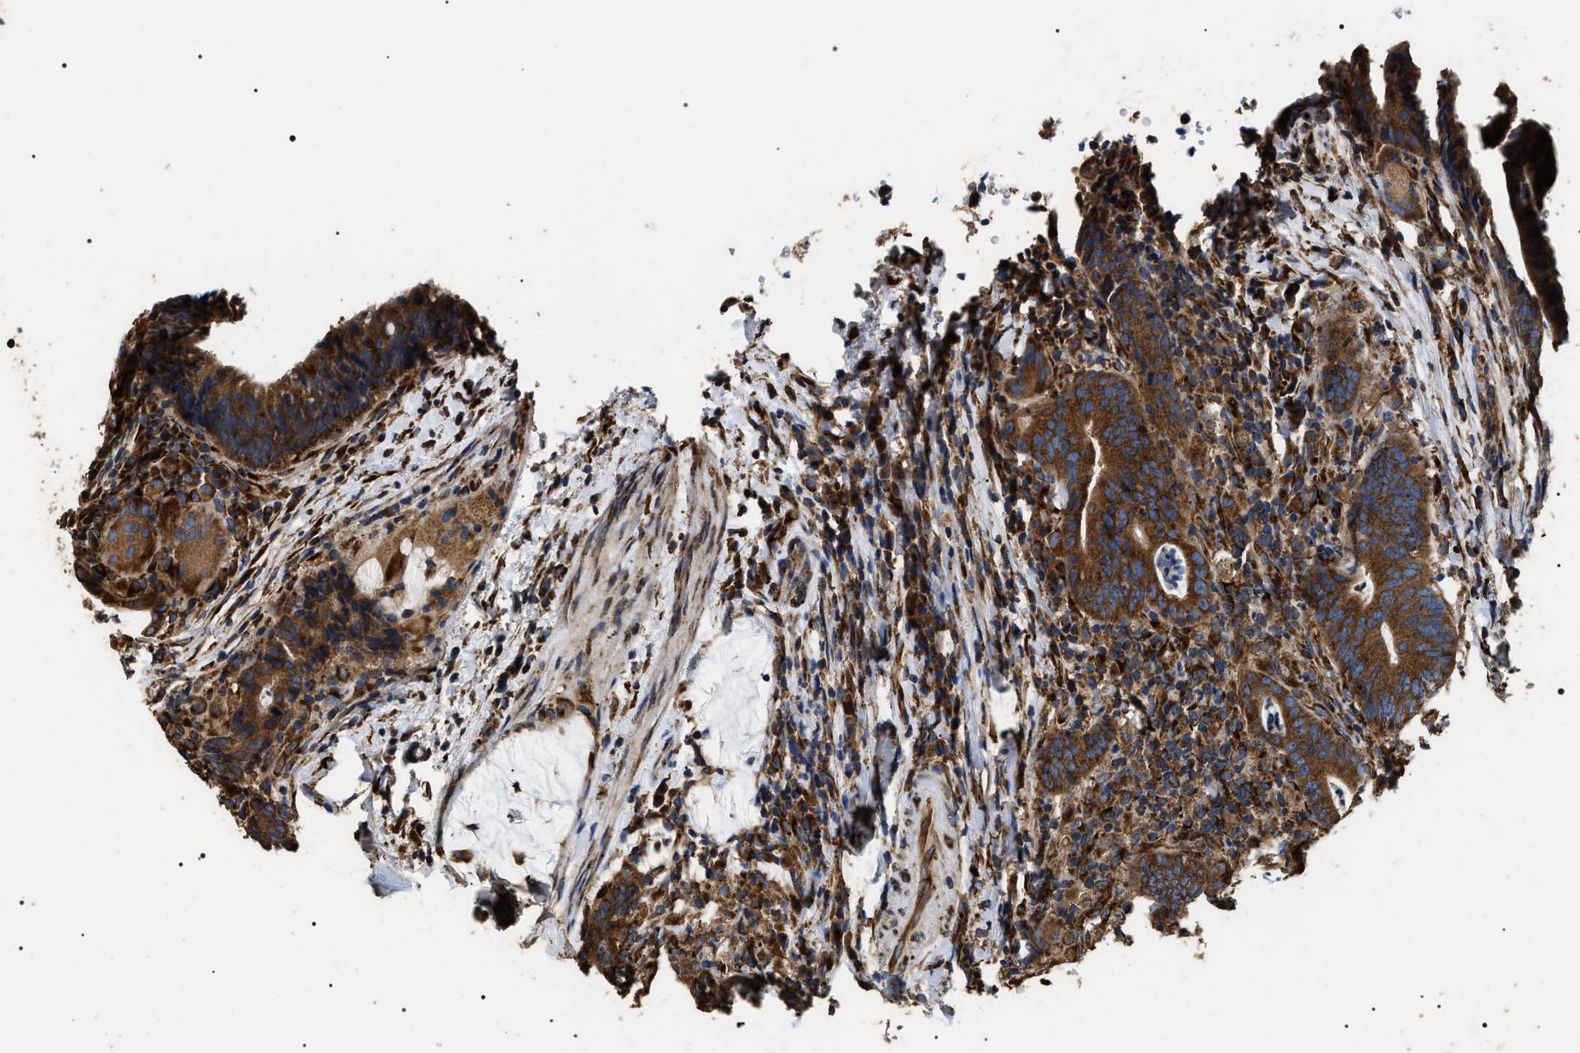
{"staining": {"intensity": "strong", "quantity": ">75%", "location": "cytoplasmic/membranous"}, "tissue": "colorectal cancer", "cell_type": "Tumor cells", "image_type": "cancer", "snomed": [{"axis": "morphology", "description": "Adenocarcinoma, NOS"}, {"axis": "topography", "description": "Colon"}], "caption": "Tumor cells exhibit strong cytoplasmic/membranous expression in approximately >75% of cells in colorectal cancer (adenocarcinoma).", "gene": "KTN1", "patient": {"sex": "female", "age": 66}}